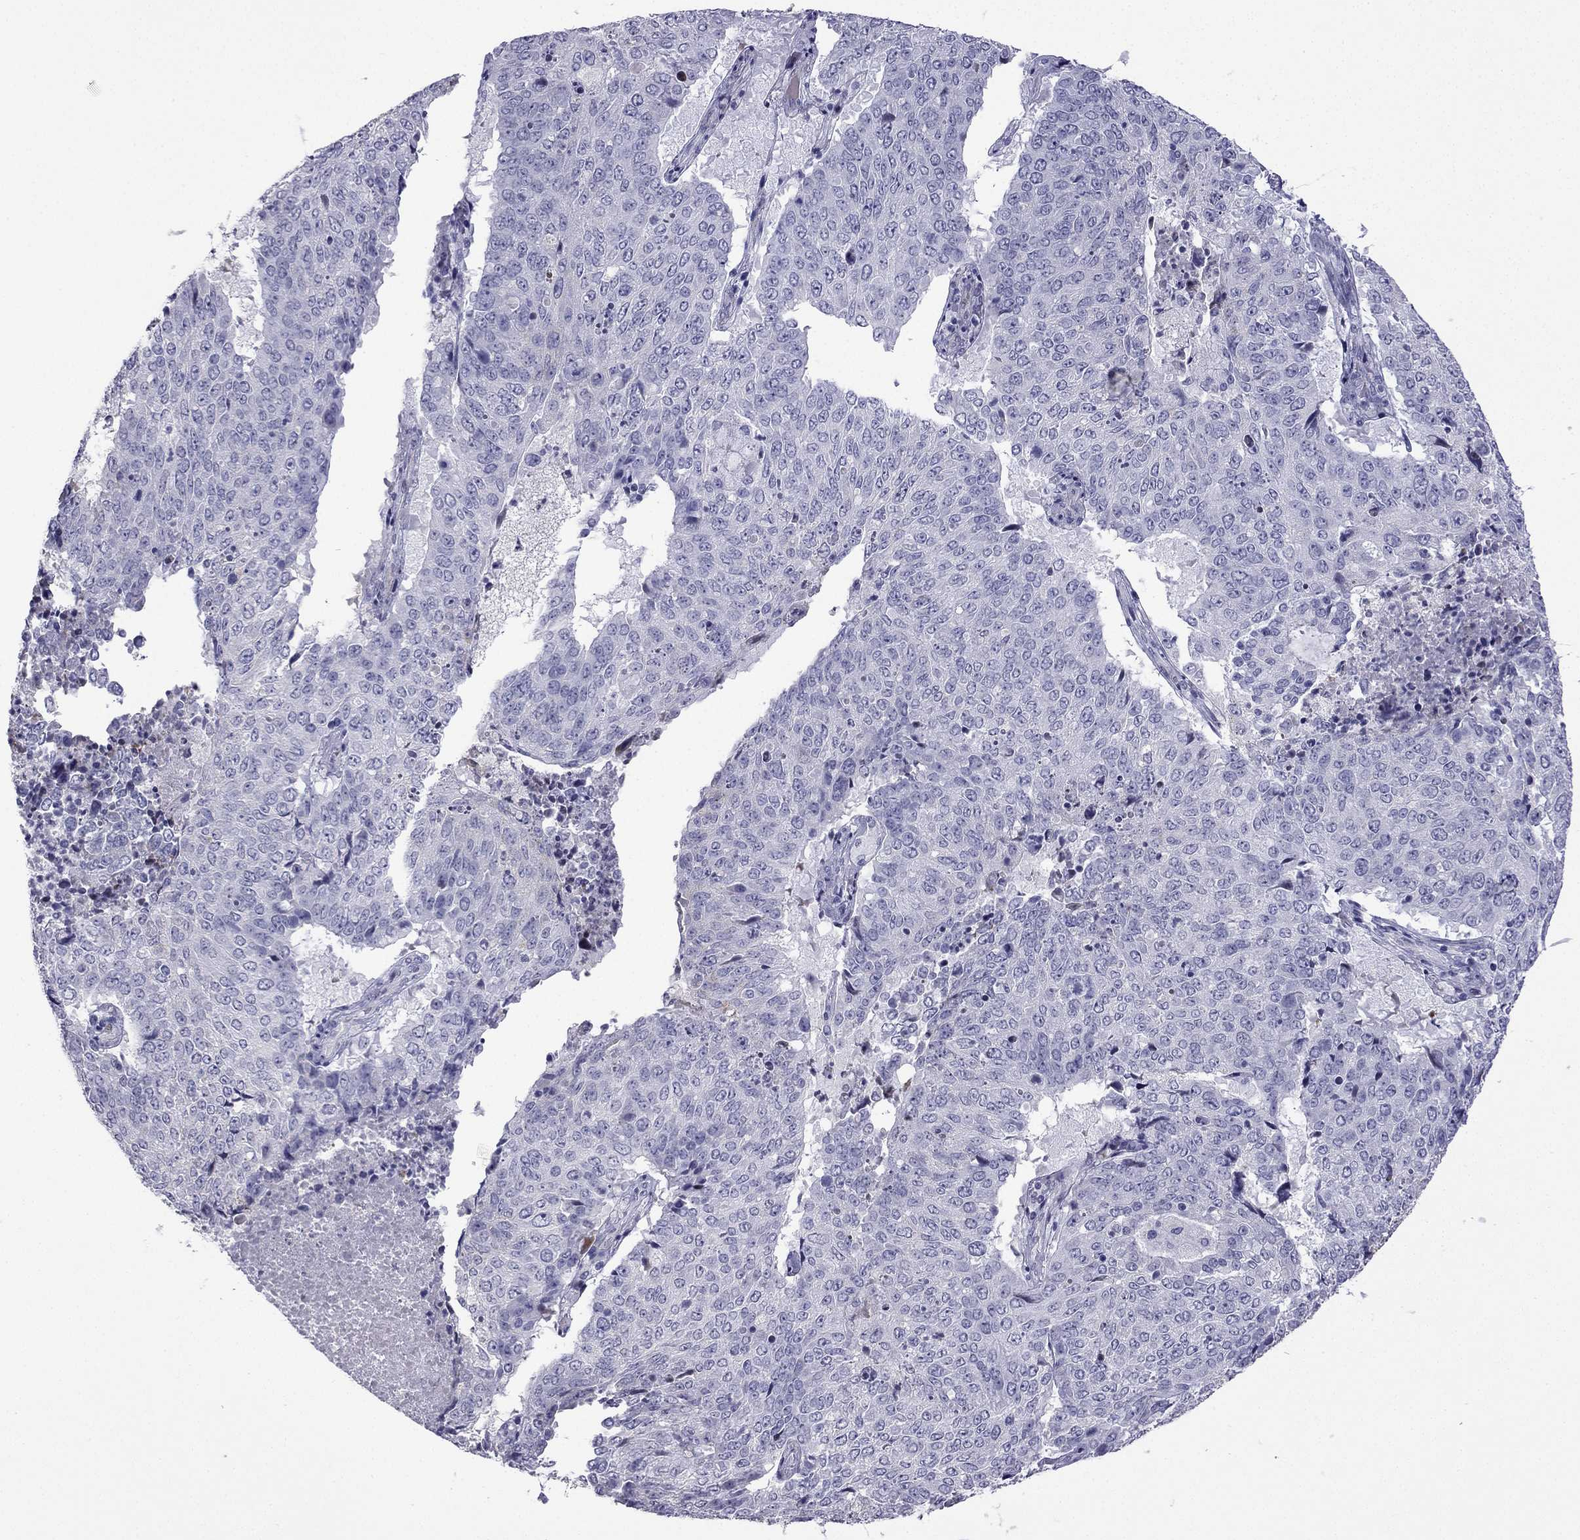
{"staining": {"intensity": "negative", "quantity": "none", "location": "none"}, "tissue": "lung cancer", "cell_type": "Tumor cells", "image_type": "cancer", "snomed": [{"axis": "morphology", "description": "Normal tissue, NOS"}, {"axis": "morphology", "description": "Squamous cell carcinoma, NOS"}, {"axis": "topography", "description": "Bronchus"}, {"axis": "topography", "description": "Lung"}], "caption": "Histopathology image shows no protein expression in tumor cells of lung cancer (squamous cell carcinoma) tissue. The staining is performed using DAB (3,3'-diaminobenzidine) brown chromogen with nuclei counter-stained in using hematoxylin.", "gene": "CFAP70", "patient": {"sex": "male", "age": 64}}